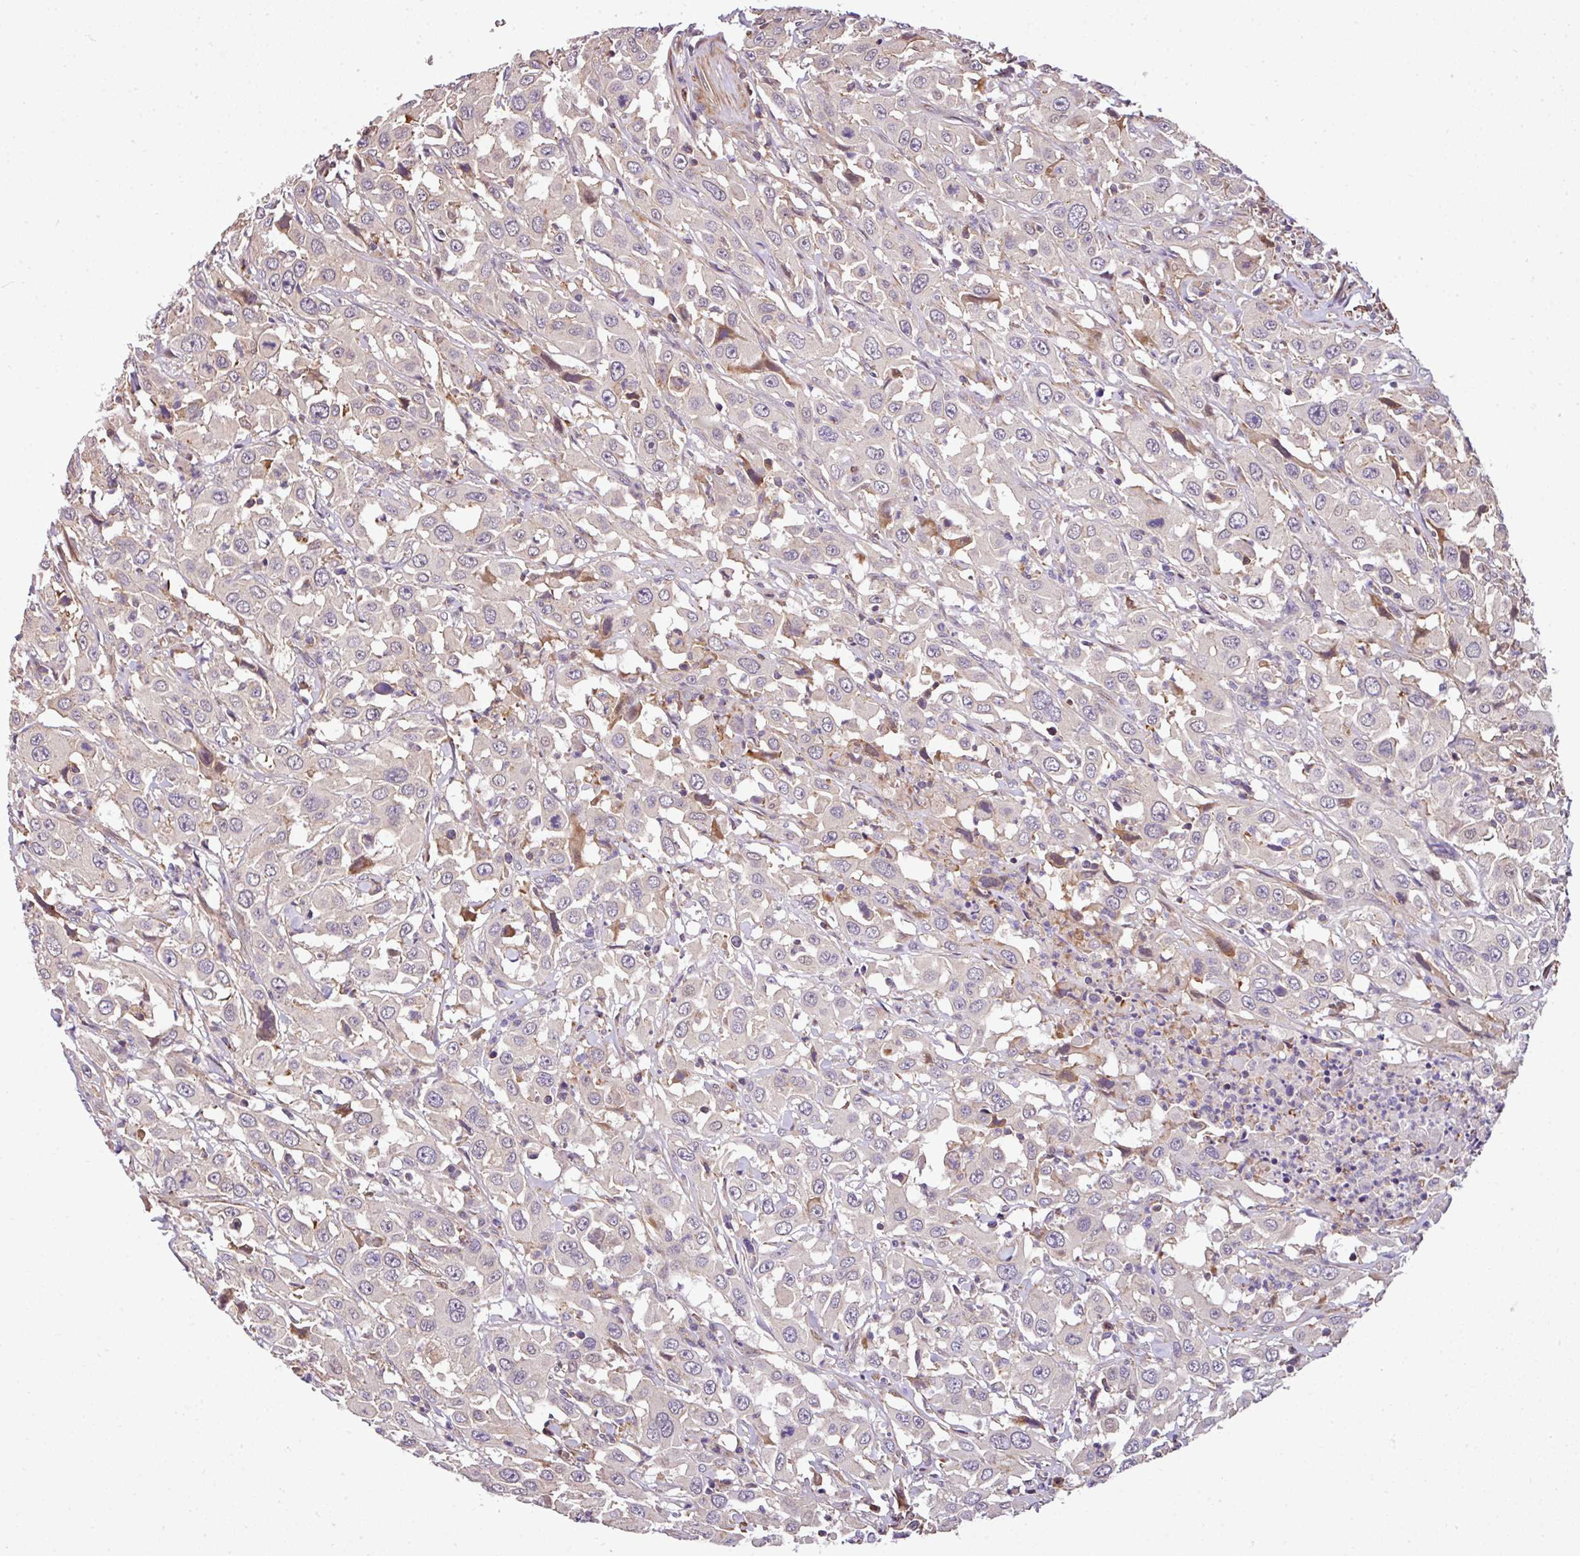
{"staining": {"intensity": "negative", "quantity": "none", "location": "none"}, "tissue": "urothelial cancer", "cell_type": "Tumor cells", "image_type": "cancer", "snomed": [{"axis": "morphology", "description": "Urothelial carcinoma, High grade"}, {"axis": "topography", "description": "Urinary bladder"}], "caption": "Tumor cells are negative for protein expression in human urothelial cancer.", "gene": "CASS4", "patient": {"sex": "male", "age": 61}}